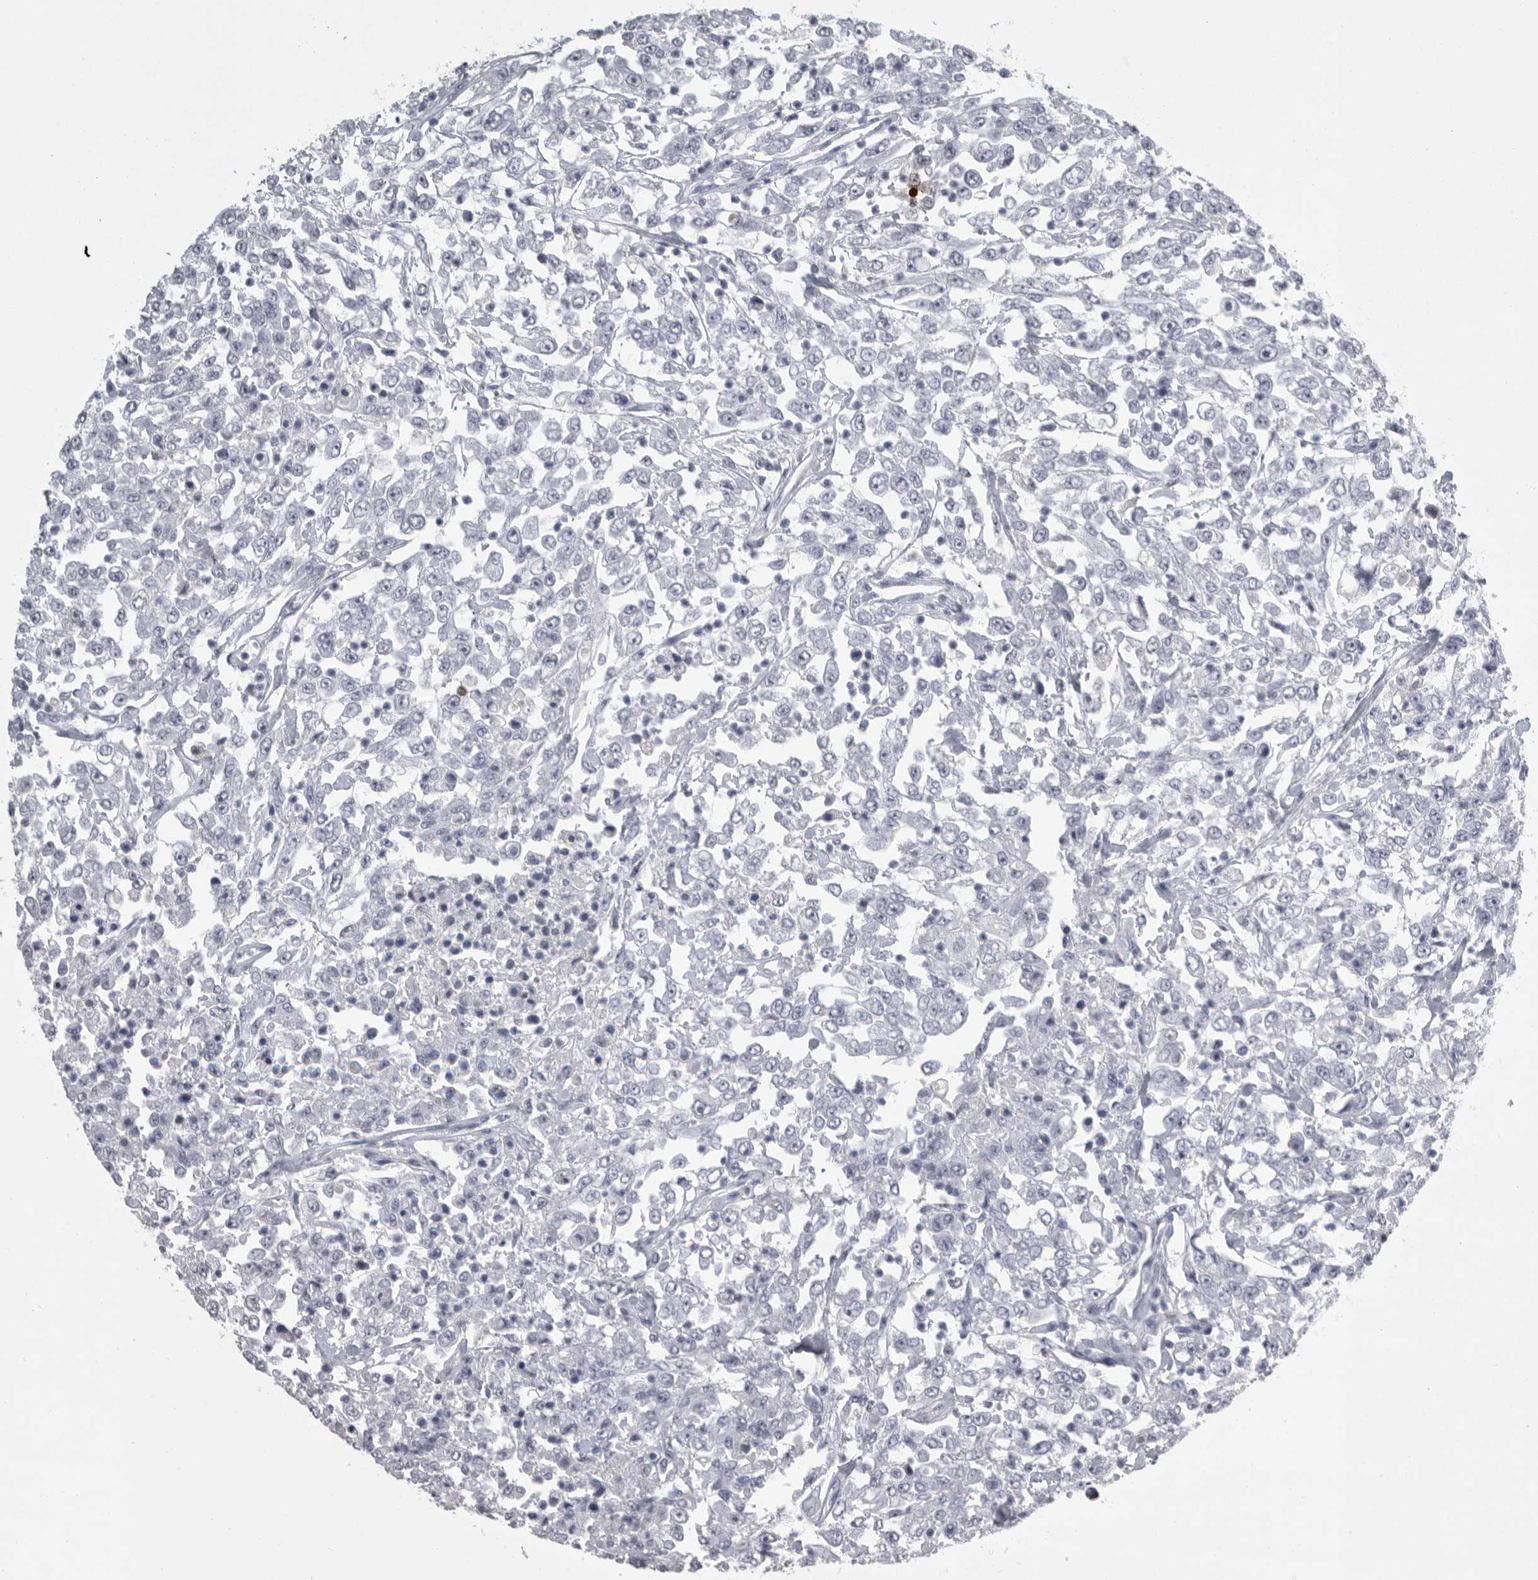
{"staining": {"intensity": "negative", "quantity": "none", "location": "none"}, "tissue": "urothelial cancer", "cell_type": "Tumor cells", "image_type": "cancer", "snomed": [{"axis": "morphology", "description": "Urothelial carcinoma, High grade"}, {"axis": "topography", "description": "Urinary bladder"}], "caption": "Urothelial cancer stained for a protein using IHC demonstrates no positivity tumor cells.", "gene": "GNLY", "patient": {"sex": "male", "age": 46}}